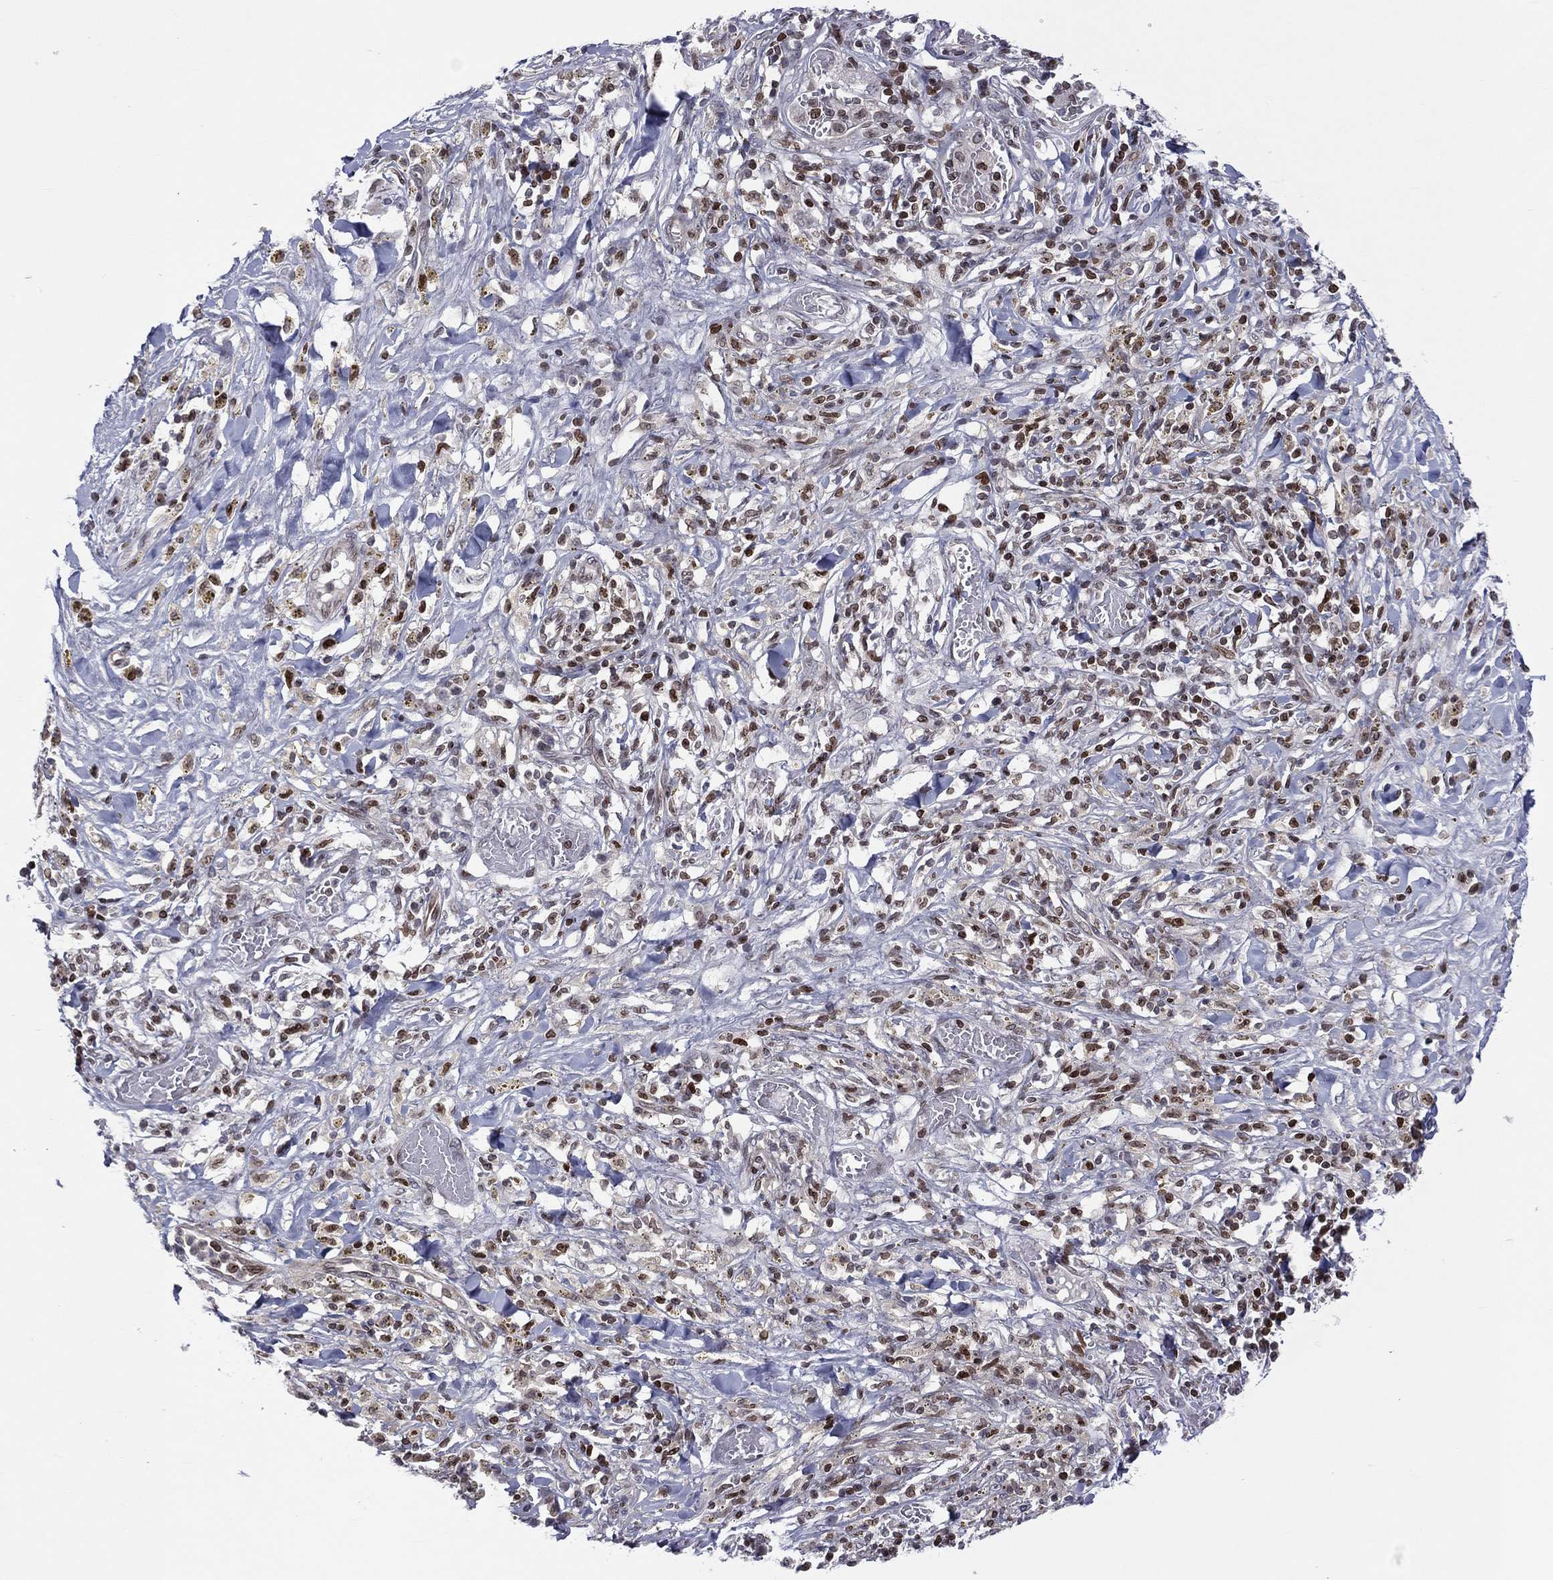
{"staining": {"intensity": "moderate", "quantity": "25%-75%", "location": "nuclear"}, "tissue": "melanoma", "cell_type": "Tumor cells", "image_type": "cancer", "snomed": [{"axis": "morphology", "description": "Malignant melanoma, NOS"}, {"axis": "topography", "description": "Skin"}], "caption": "Protein expression analysis of melanoma exhibits moderate nuclear positivity in about 25%-75% of tumor cells. (DAB (3,3'-diaminobenzidine) IHC with brightfield microscopy, high magnification).", "gene": "DBF4B", "patient": {"sex": "female", "age": 91}}